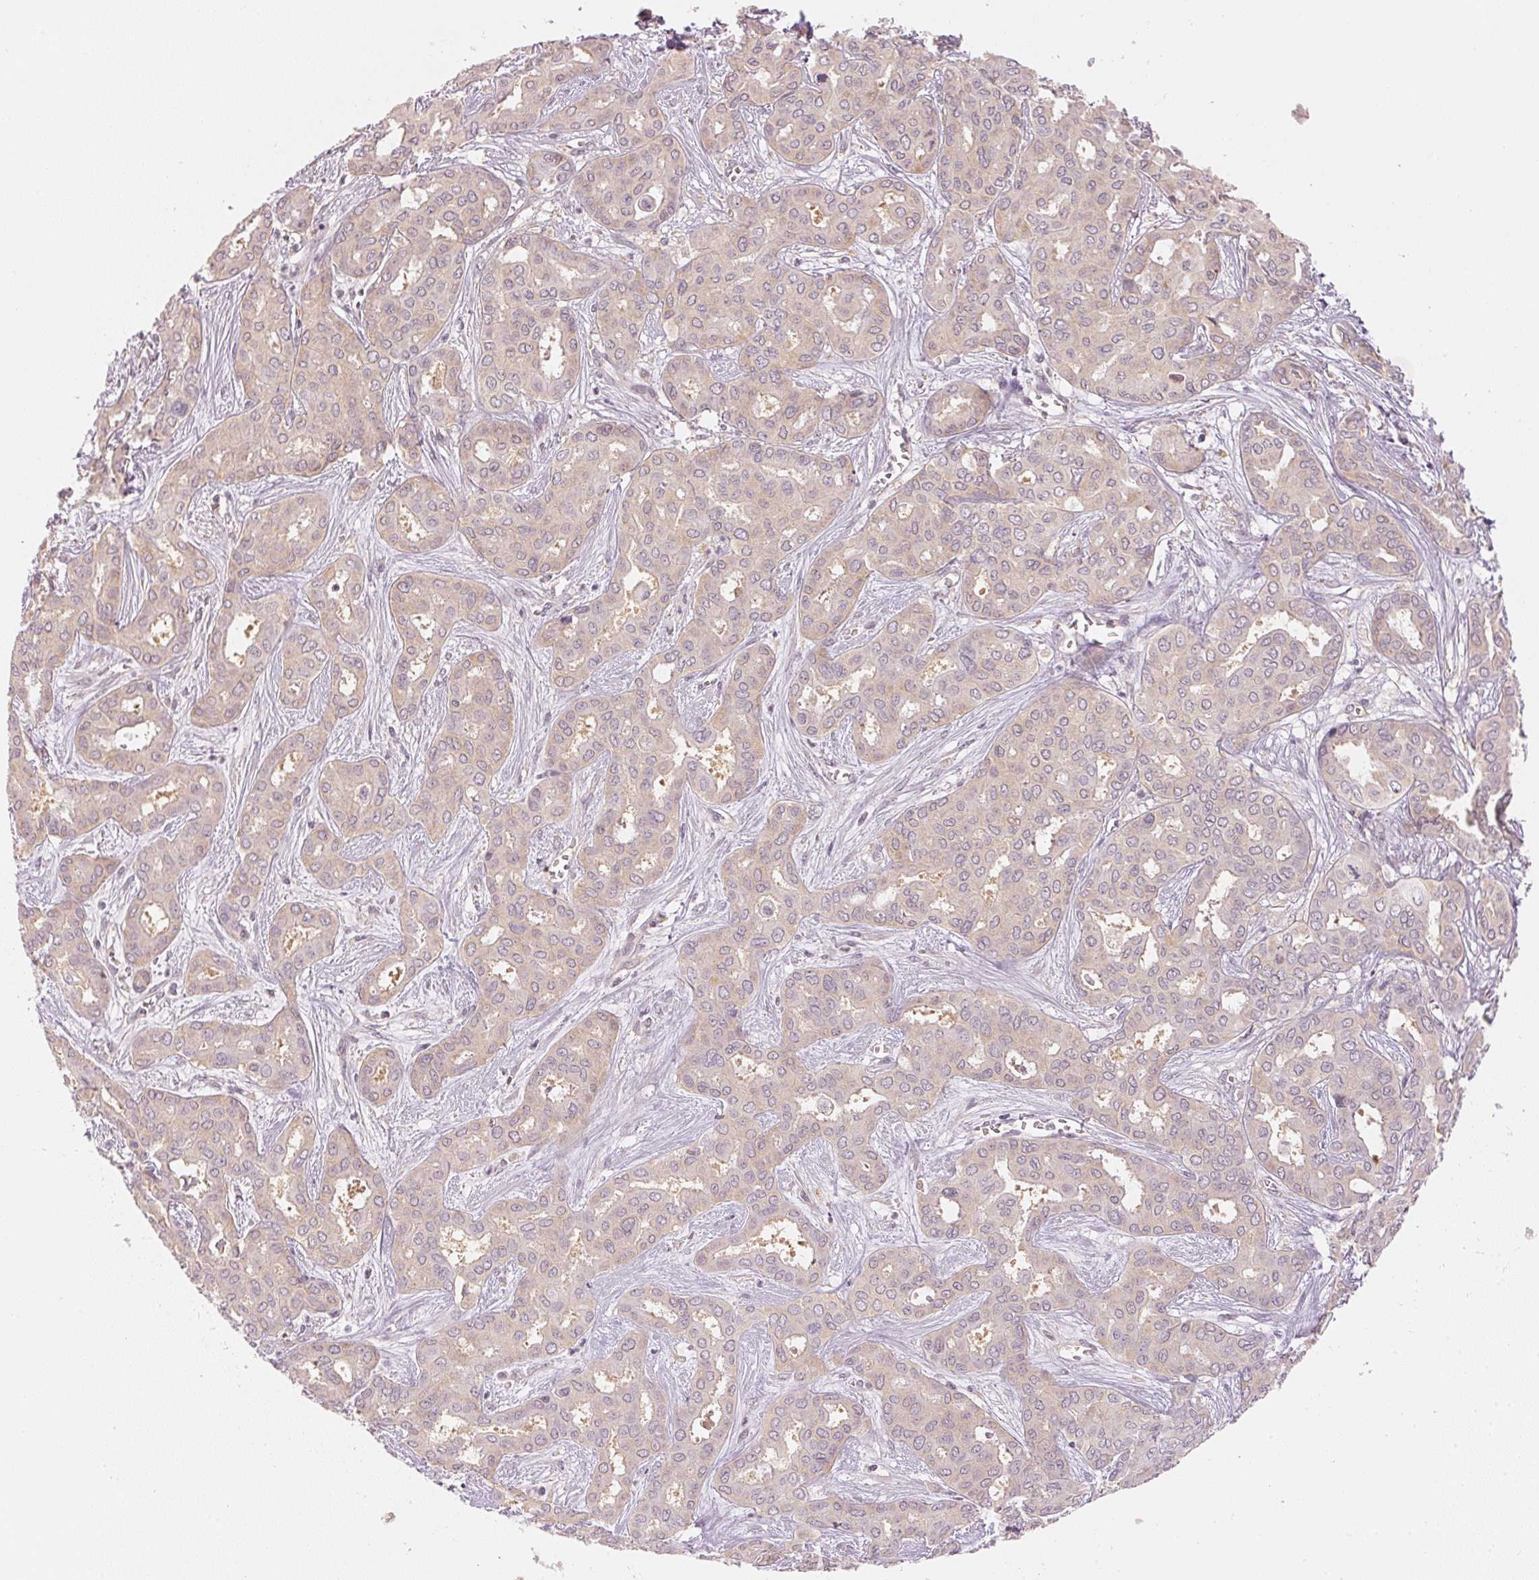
{"staining": {"intensity": "weak", "quantity": "<25%", "location": "cytoplasmic/membranous"}, "tissue": "liver cancer", "cell_type": "Tumor cells", "image_type": "cancer", "snomed": [{"axis": "morphology", "description": "Cholangiocarcinoma"}, {"axis": "topography", "description": "Liver"}], "caption": "Protein analysis of liver cancer exhibits no significant positivity in tumor cells.", "gene": "KPRP", "patient": {"sex": "female", "age": 64}}